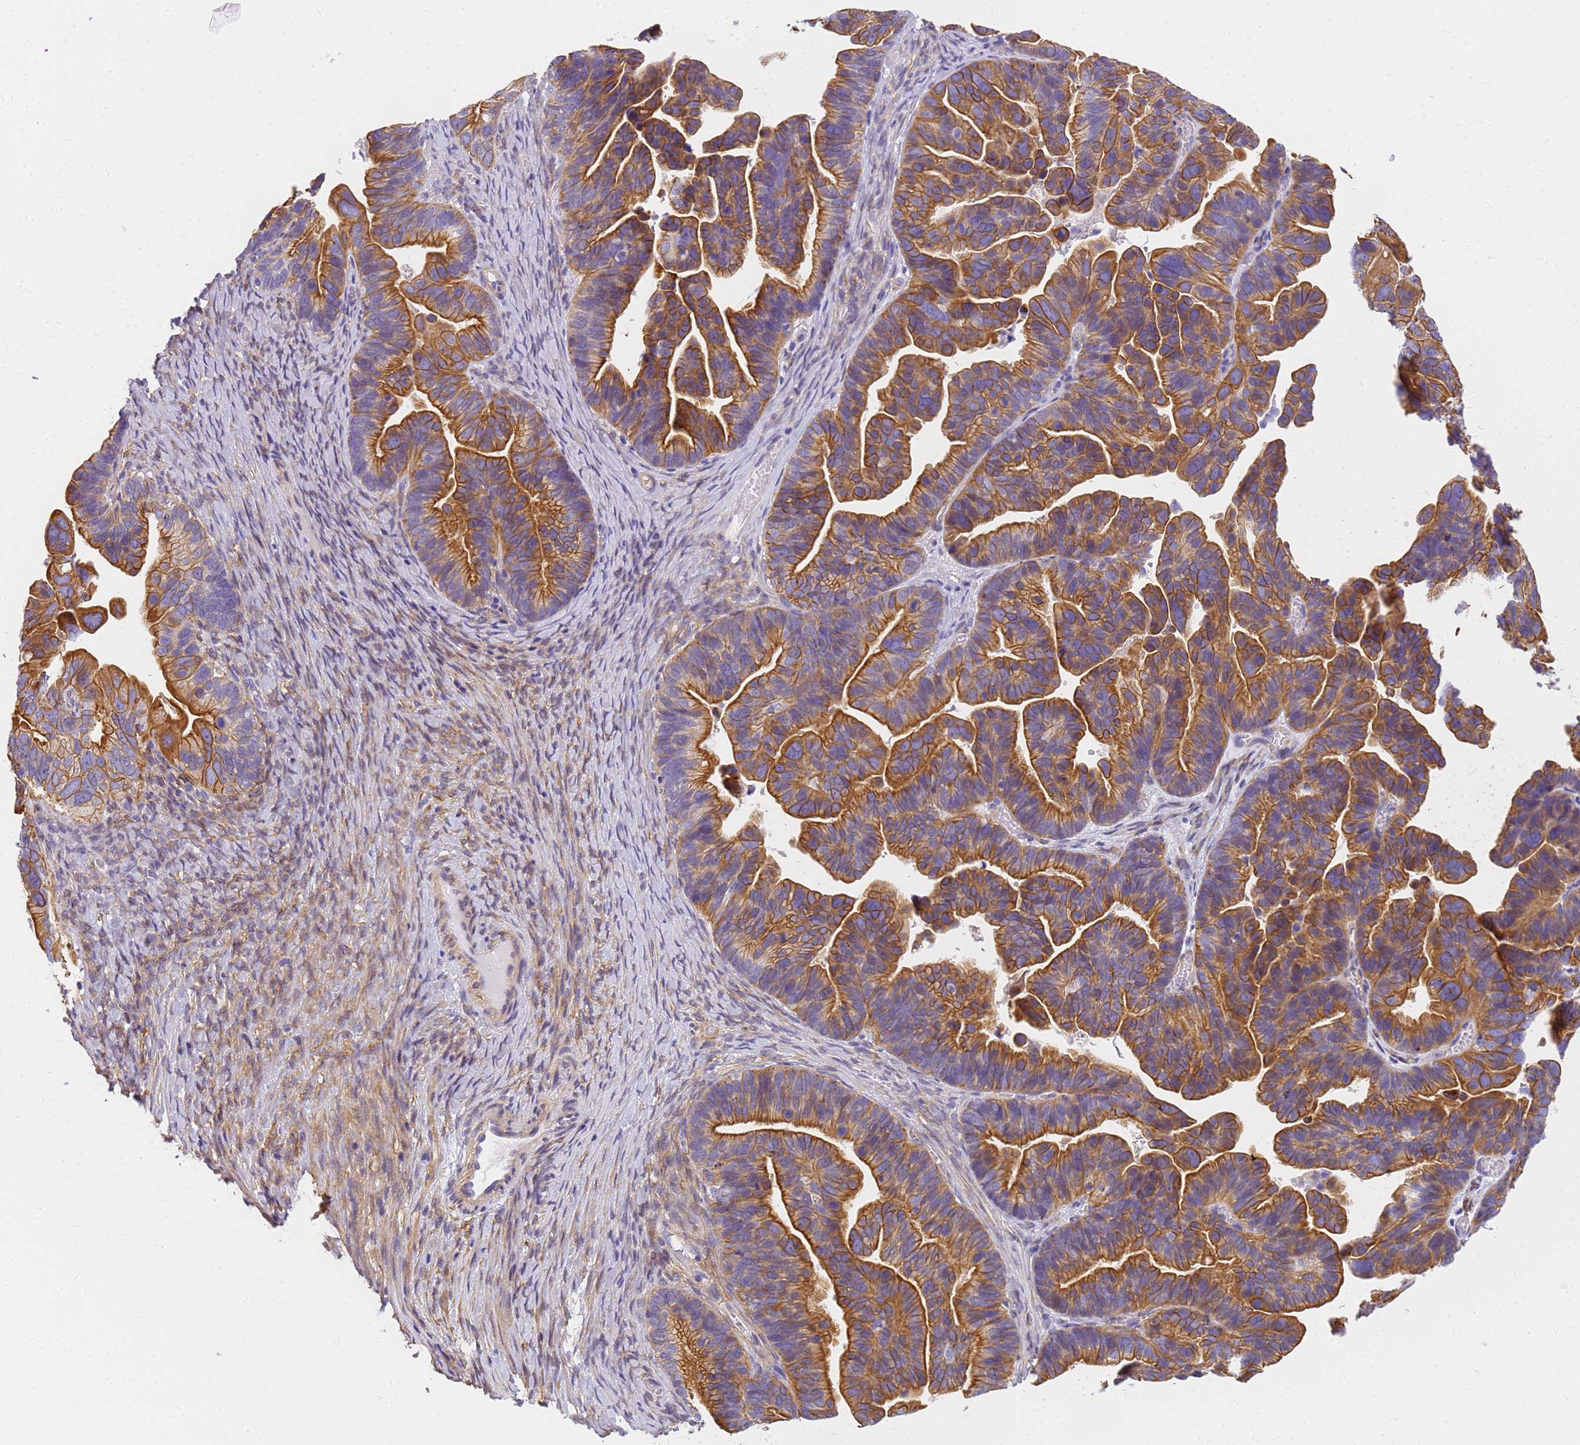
{"staining": {"intensity": "strong", "quantity": ">75%", "location": "cytoplasmic/membranous"}, "tissue": "ovarian cancer", "cell_type": "Tumor cells", "image_type": "cancer", "snomed": [{"axis": "morphology", "description": "Cystadenocarcinoma, serous, NOS"}, {"axis": "topography", "description": "Ovary"}], "caption": "About >75% of tumor cells in human ovarian cancer (serous cystadenocarcinoma) demonstrate strong cytoplasmic/membranous protein staining as visualized by brown immunohistochemical staining.", "gene": "MVB12A", "patient": {"sex": "female", "age": 56}}